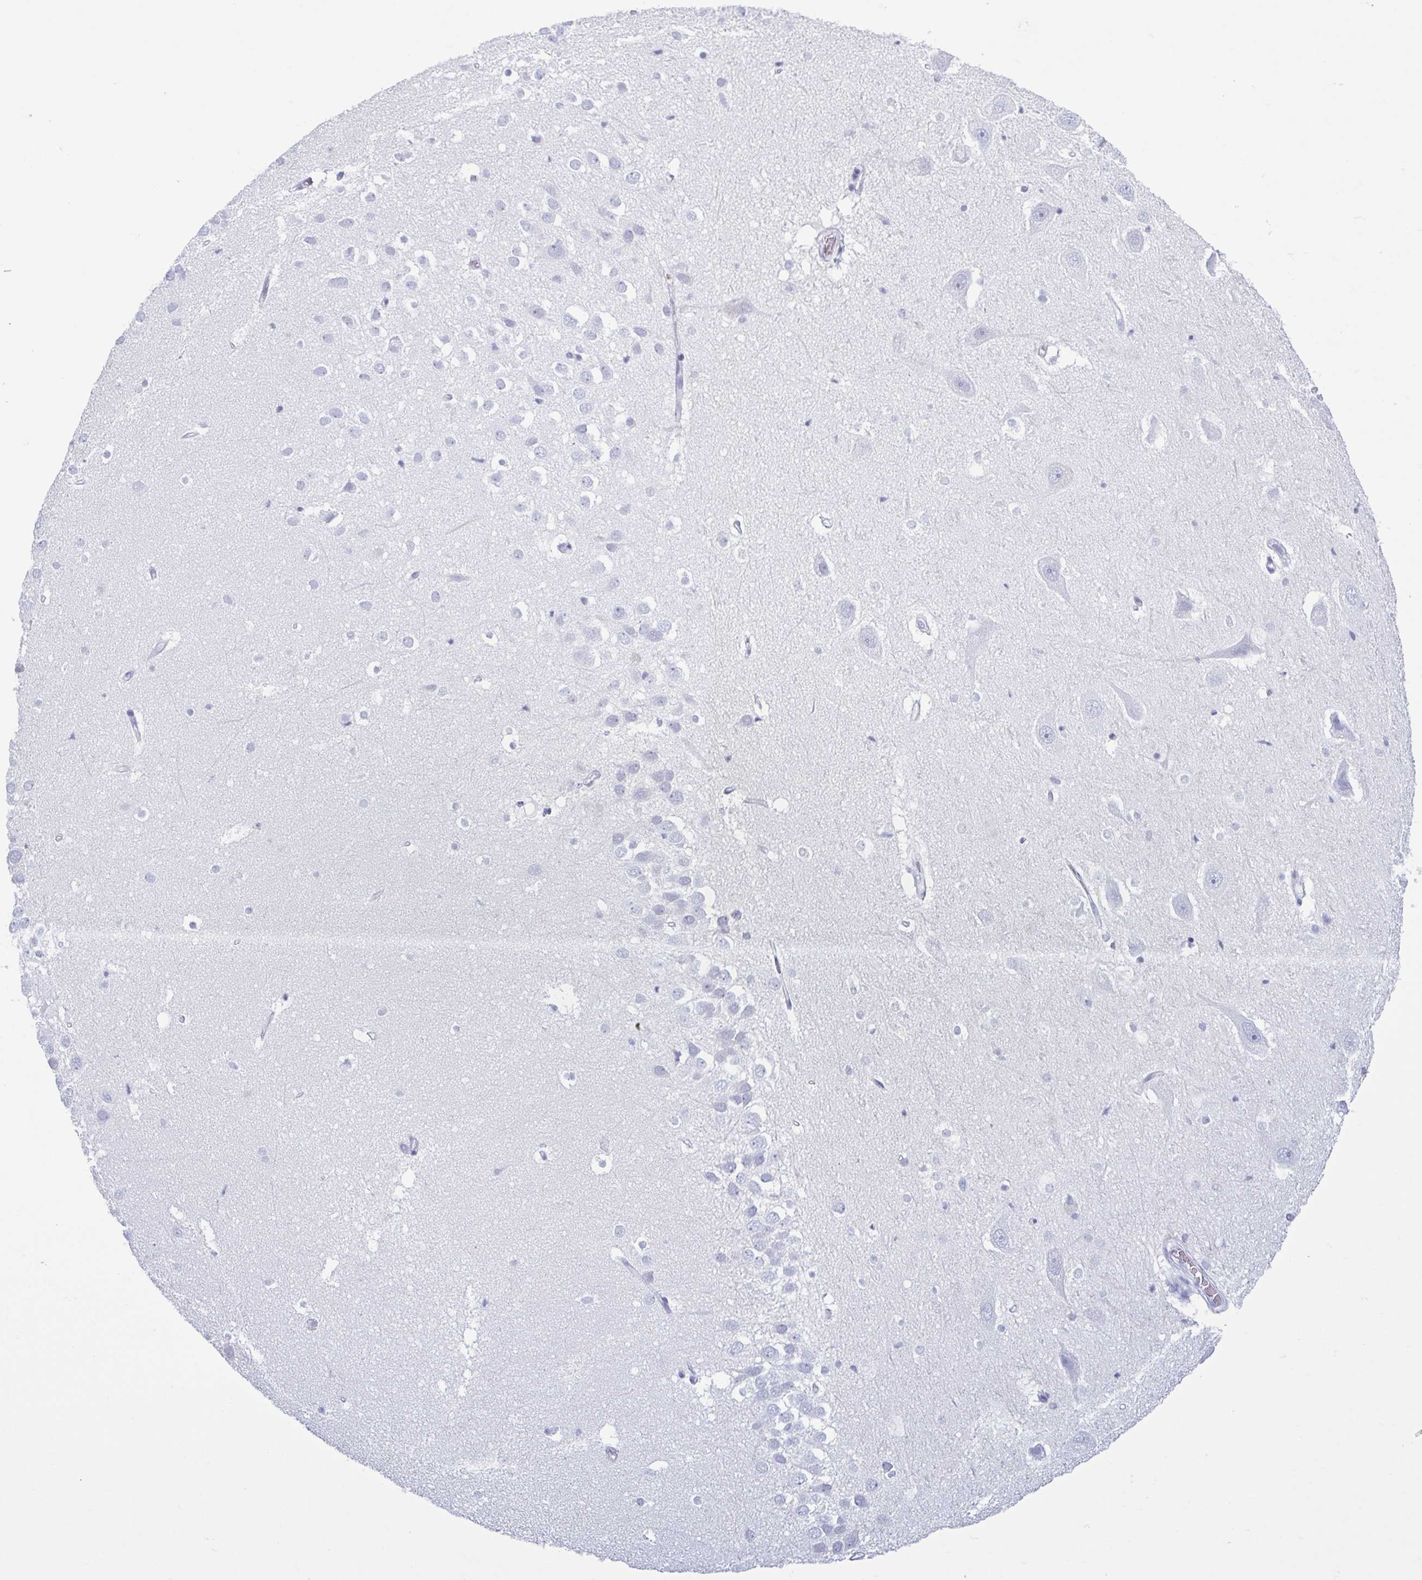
{"staining": {"intensity": "negative", "quantity": "none", "location": "none"}, "tissue": "hippocampus", "cell_type": "Glial cells", "image_type": "normal", "snomed": [{"axis": "morphology", "description": "Normal tissue, NOS"}, {"axis": "topography", "description": "Hippocampus"}], "caption": "This is an immunohistochemistry image of normal human hippocampus. There is no expression in glial cells.", "gene": "KRT10", "patient": {"sex": "male", "age": 26}}